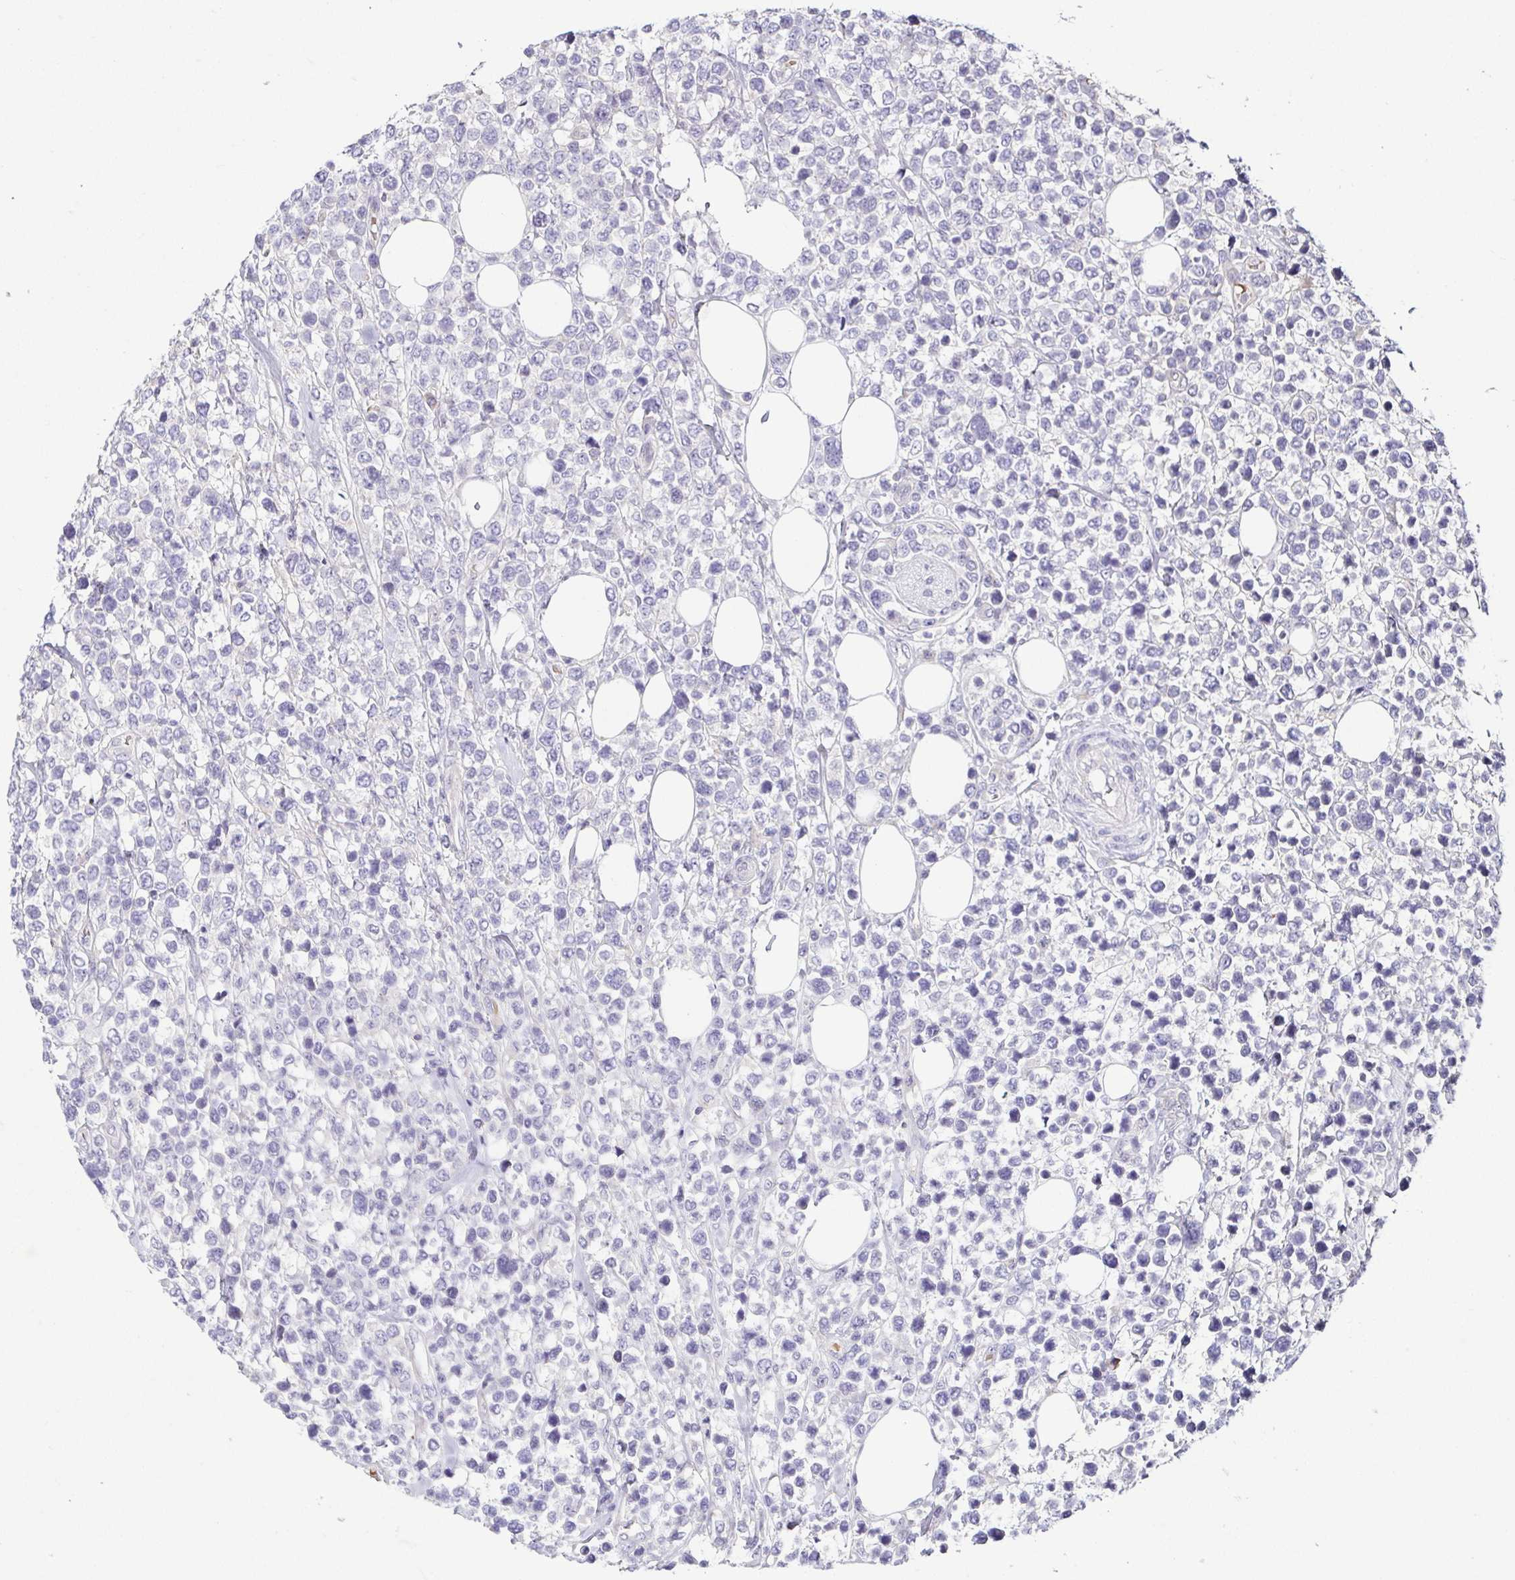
{"staining": {"intensity": "negative", "quantity": "none", "location": "none"}, "tissue": "lymphoma", "cell_type": "Tumor cells", "image_type": "cancer", "snomed": [{"axis": "morphology", "description": "Malignant lymphoma, non-Hodgkin's type, High grade"}, {"axis": "topography", "description": "Soft tissue"}], "caption": "Immunohistochemical staining of human high-grade malignant lymphoma, non-Hodgkin's type shows no significant positivity in tumor cells.", "gene": "FAM162B", "patient": {"sex": "female", "age": 56}}